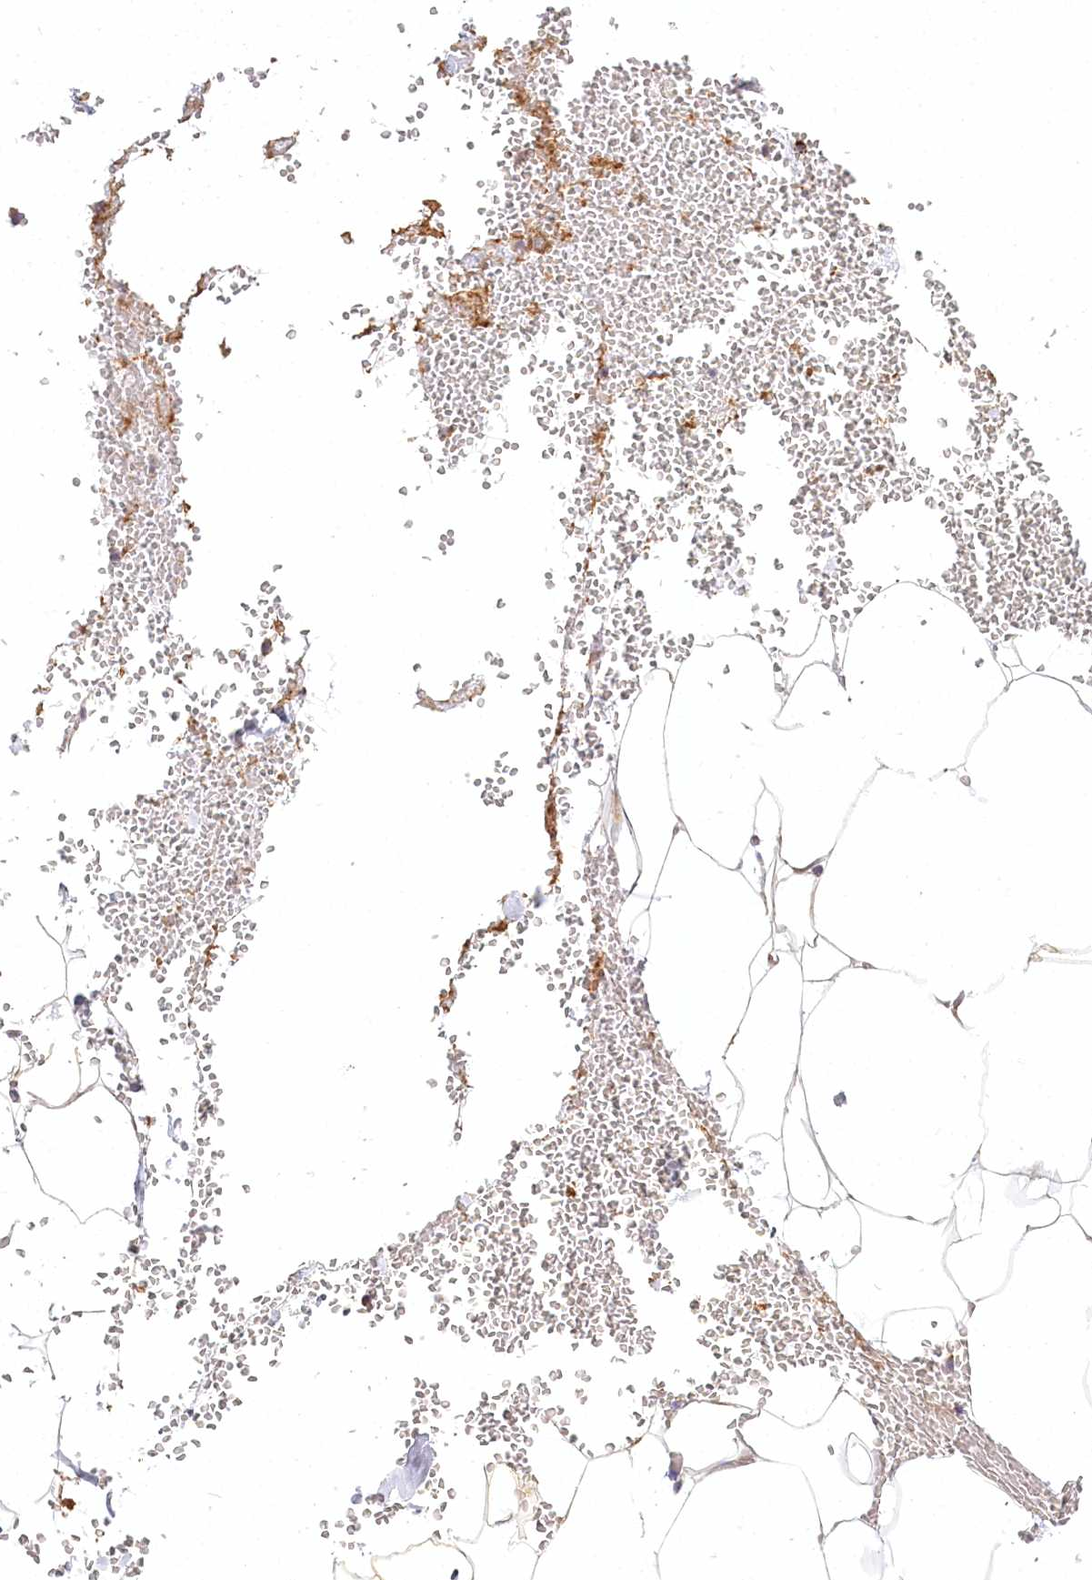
{"staining": {"intensity": "weak", "quantity": ">75%", "location": "cytoplasmic/membranous"}, "tissue": "adipose tissue", "cell_type": "Adipocytes", "image_type": "normal", "snomed": [{"axis": "morphology", "description": "Normal tissue, NOS"}, {"axis": "topography", "description": "Gallbladder"}, {"axis": "topography", "description": "Peripheral nerve tissue"}], "caption": "Adipose tissue was stained to show a protein in brown. There is low levels of weak cytoplasmic/membranous positivity in approximately >75% of adipocytes. The protein is stained brown, and the nuclei are stained in blue (DAB IHC with brightfield microscopy, high magnification).", "gene": "RTN4IP1", "patient": {"sex": "male", "age": 38}}